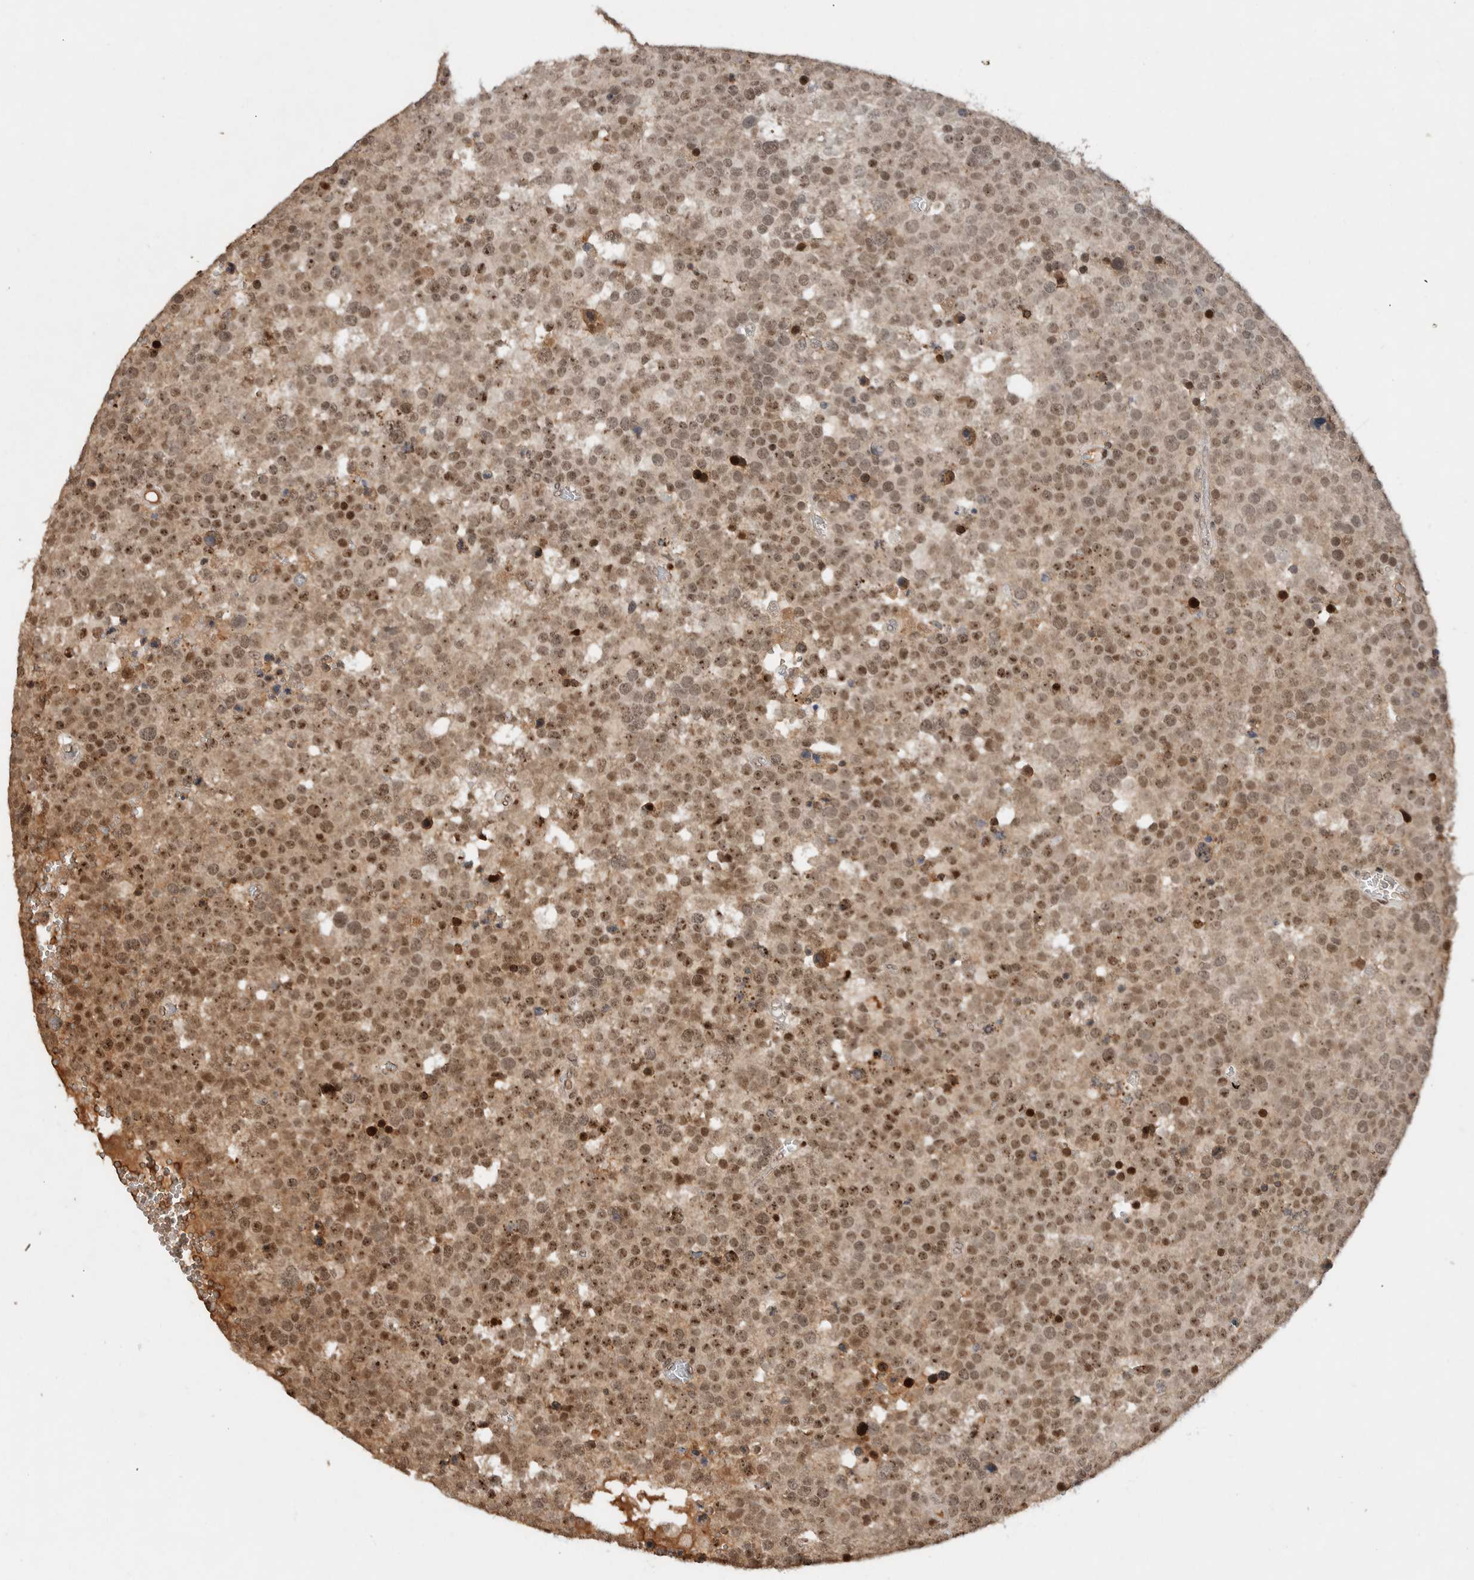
{"staining": {"intensity": "moderate", "quantity": ">75%", "location": "nuclear"}, "tissue": "testis cancer", "cell_type": "Tumor cells", "image_type": "cancer", "snomed": [{"axis": "morphology", "description": "Seminoma, NOS"}, {"axis": "topography", "description": "Testis"}], "caption": "Immunohistochemistry image of testis cancer stained for a protein (brown), which demonstrates medium levels of moderate nuclear positivity in approximately >75% of tumor cells.", "gene": "ZNF521", "patient": {"sex": "male", "age": 71}}